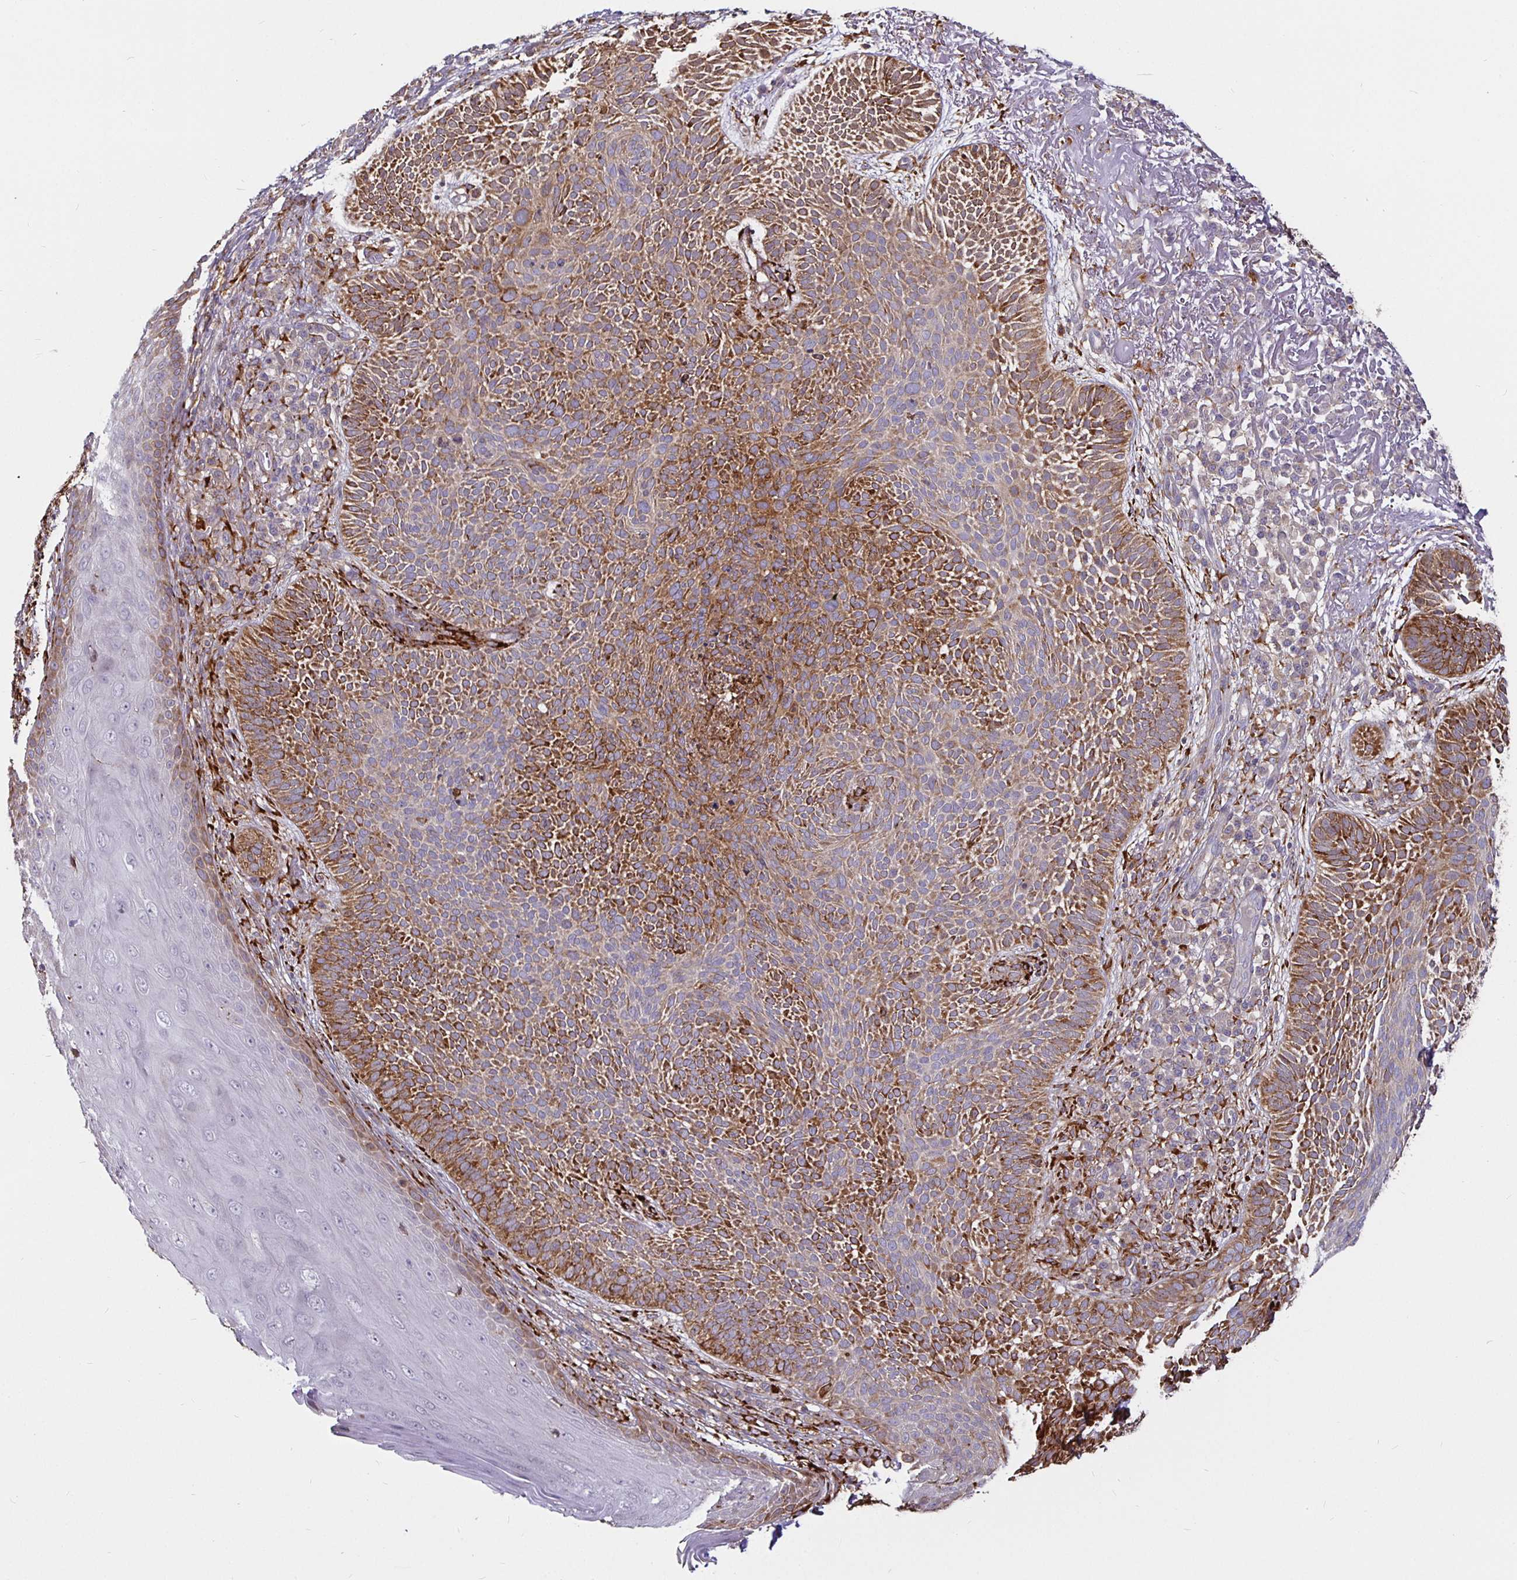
{"staining": {"intensity": "strong", "quantity": ">75%", "location": "cytoplasmic/membranous"}, "tissue": "skin cancer", "cell_type": "Tumor cells", "image_type": "cancer", "snomed": [{"axis": "morphology", "description": "Basal cell carcinoma"}, {"axis": "topography", "description": "Skin"}, {"axis": "topography", "description": "Skin of face"}], "caption": "Basal cell carcinoma (skin) stained with a brown dye displays strong cytoplasmic/membranous positive staining in about >75% of tumor cells.", "gene": "P4HA2", "patient": {"sex": "female", "age": 82}}